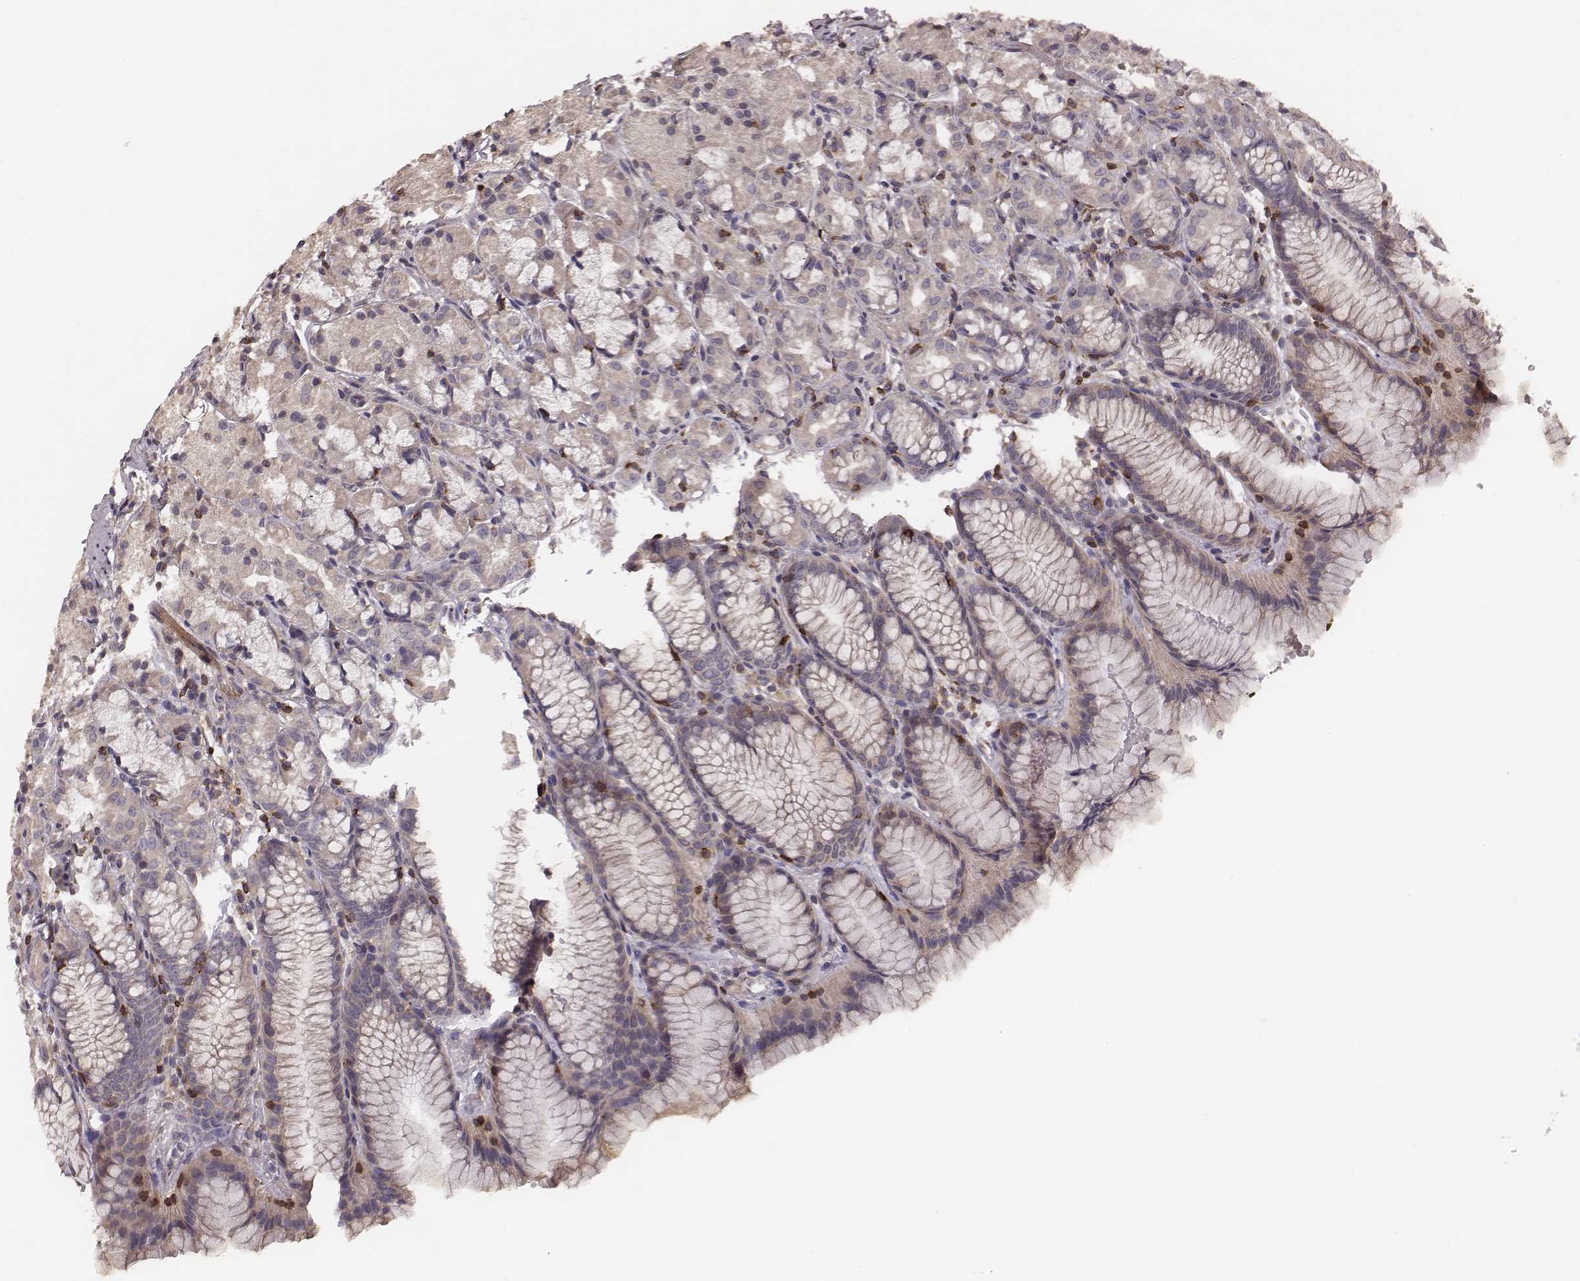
{"staining": {"intensity": "negative", "quantity": "none", "location": "none"}, "tissue": "stomach", "cell_type": "Glandular cells", "image_type": "normal", "snomed": [{"axis": "morphology", "description": "Normal tissue, NOS"}, {"axis": "topography", "description": "Stomach, upper"}], "caption": "High magnification brightfield microscopy of unremarkable stomach stained with DAB (brown) and counterstained with hematoxylin (blue): glandular cells show no significant positivity. Nuclei are stained in blue.", "gene": "PILRA", "patient": {"sex": "male", "age": 47}}